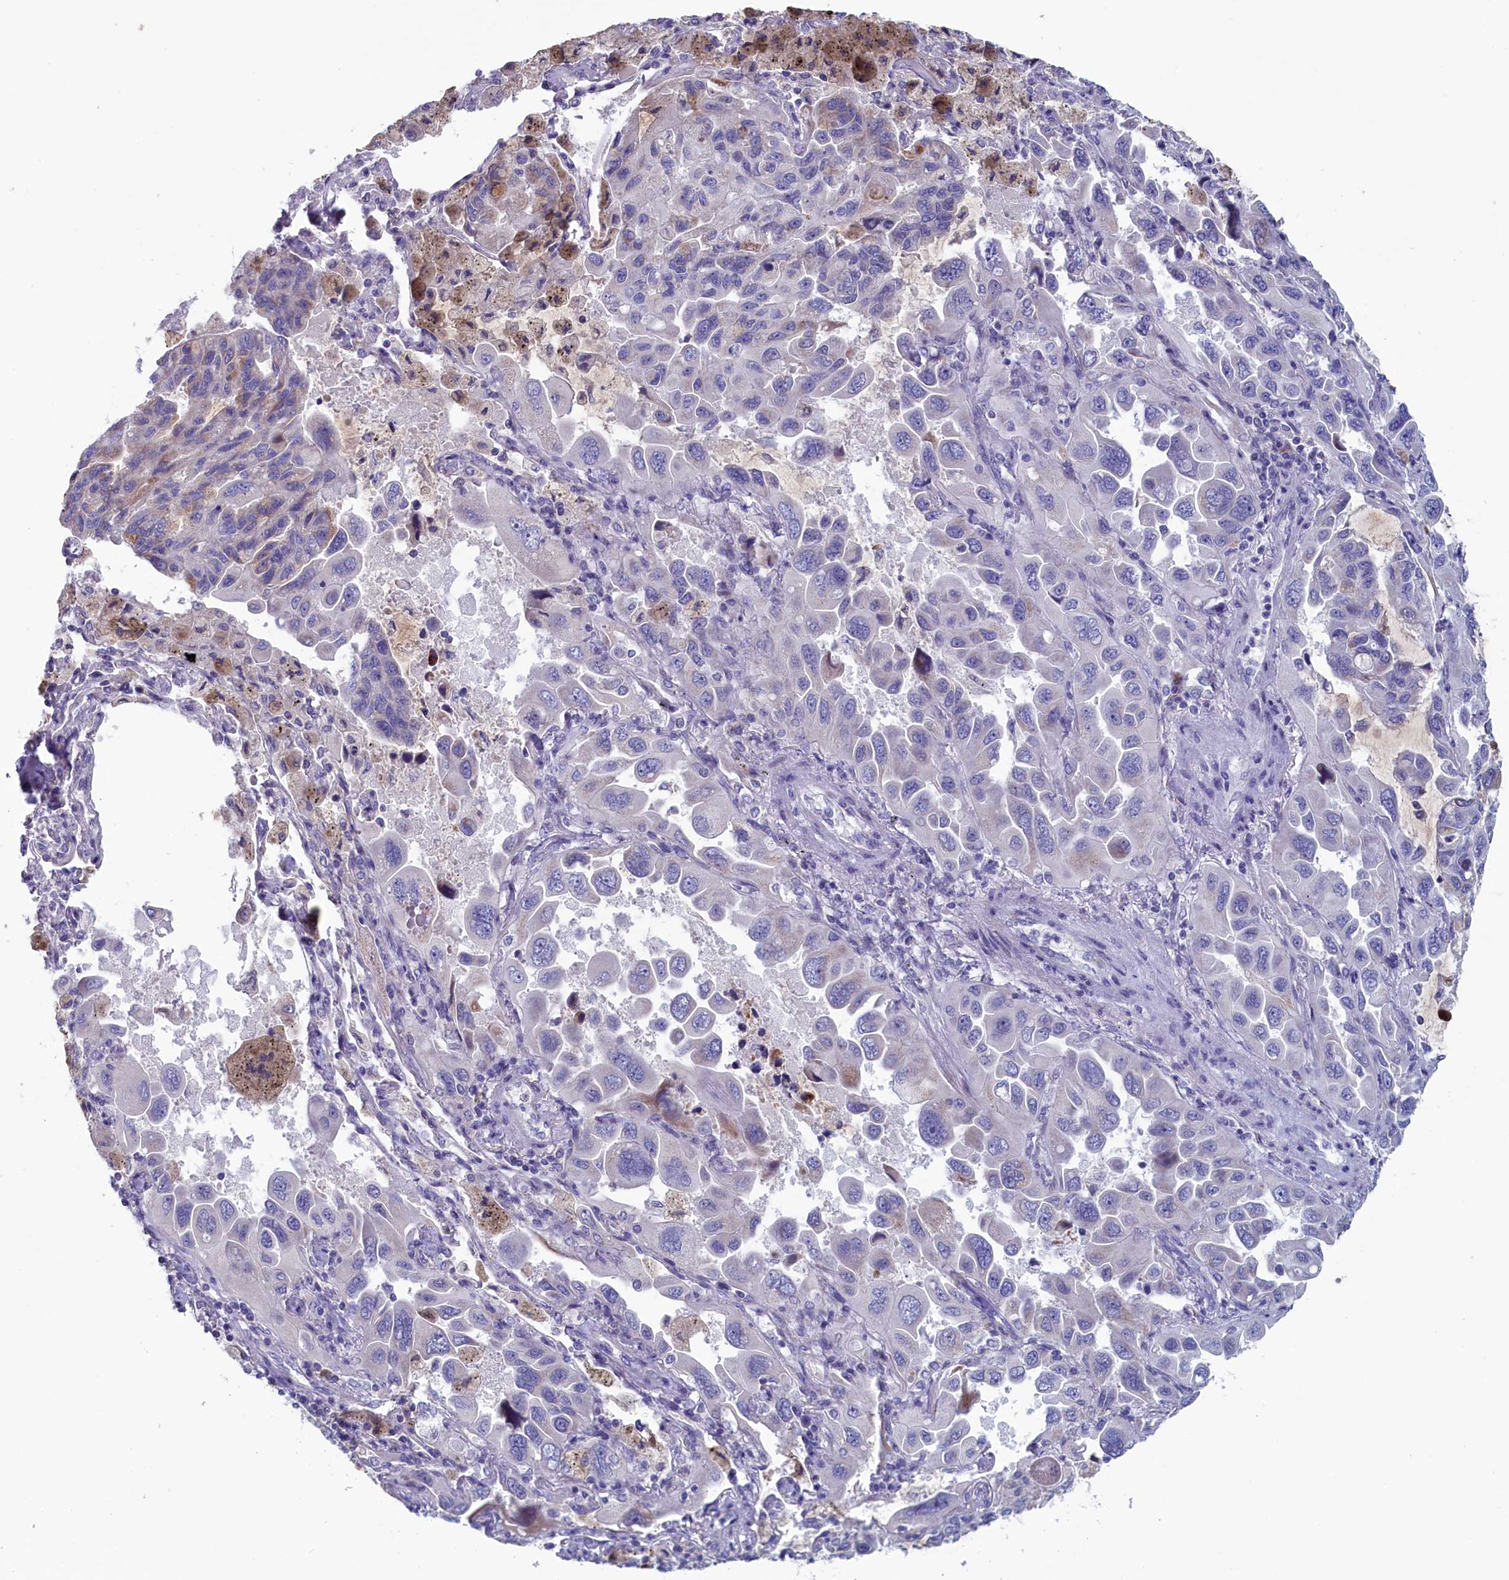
{"staining": {"intensity": "negative", "quantity": "none", "location": "none"}, "tissue": "lung cancer", "cell_type": "Tumor cells", "image_type": "cancer", "snomed": [{"axis": "morphology", "description": "Adenocarcinoma, NOS"}, {"axis": "topography", "description": "Lung"}], "caption": "Tumor cells are negative for protein expression in human lung cancer (adenocarcinoma).", "gene": "NIBAN3", "patient": {"sex": "male", "age": 64}}